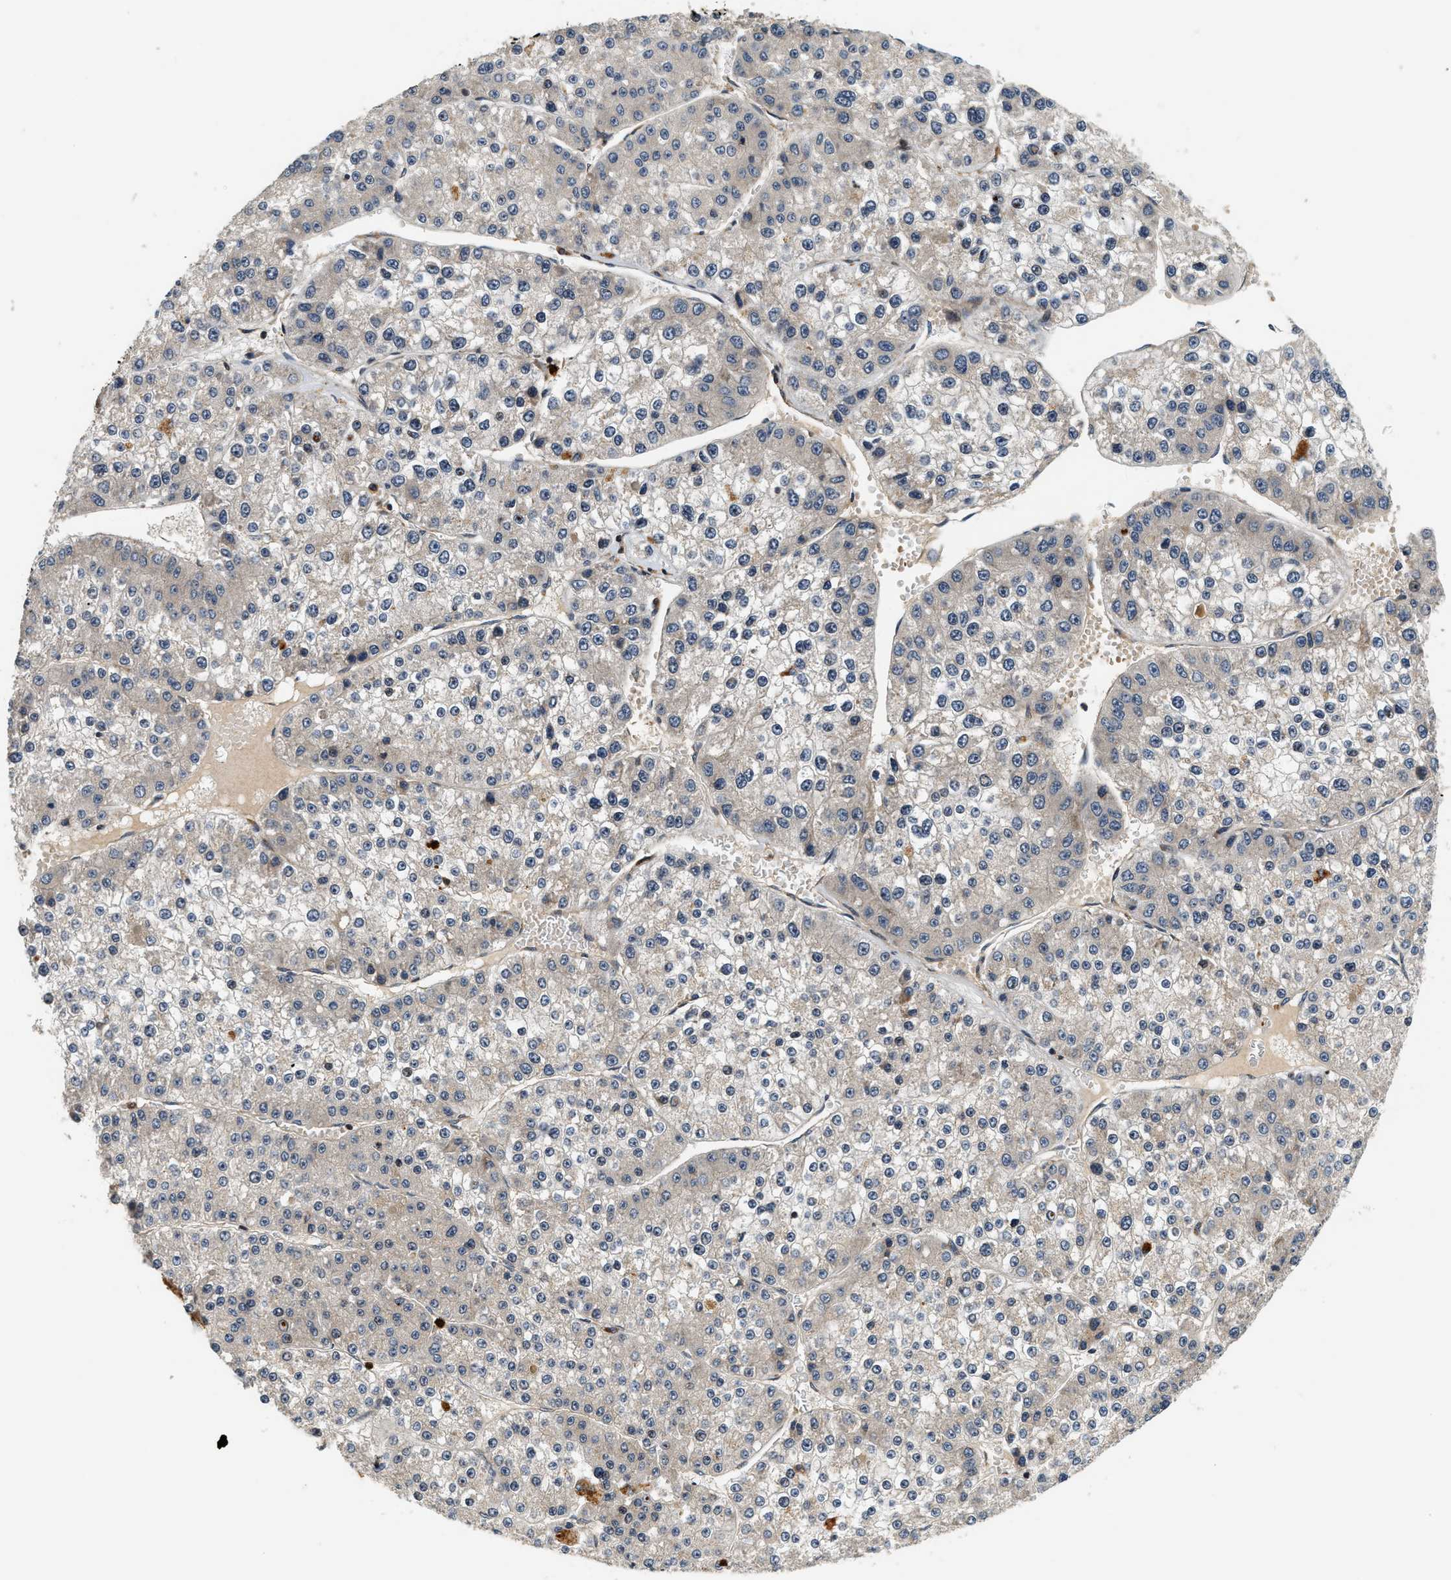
{"staining": {"intensity": "negative", "quantity": "none", "location": "none"}, "tissue": "liver cancer", "cell_type": "Tumor cells", "image_type": "cancer", "snomed": [{"axis": "morphology", "description": "Carcinoma, Hepatocellular, NOS"}, {"axis": "topography", "description": "Liver"}], "caption": "A micrograph of human liver hepatocellular carcinoma is negative for staining in tumor cells.", "gene": "SAMD9", "patient": {"sex": "female", "age": 73}}